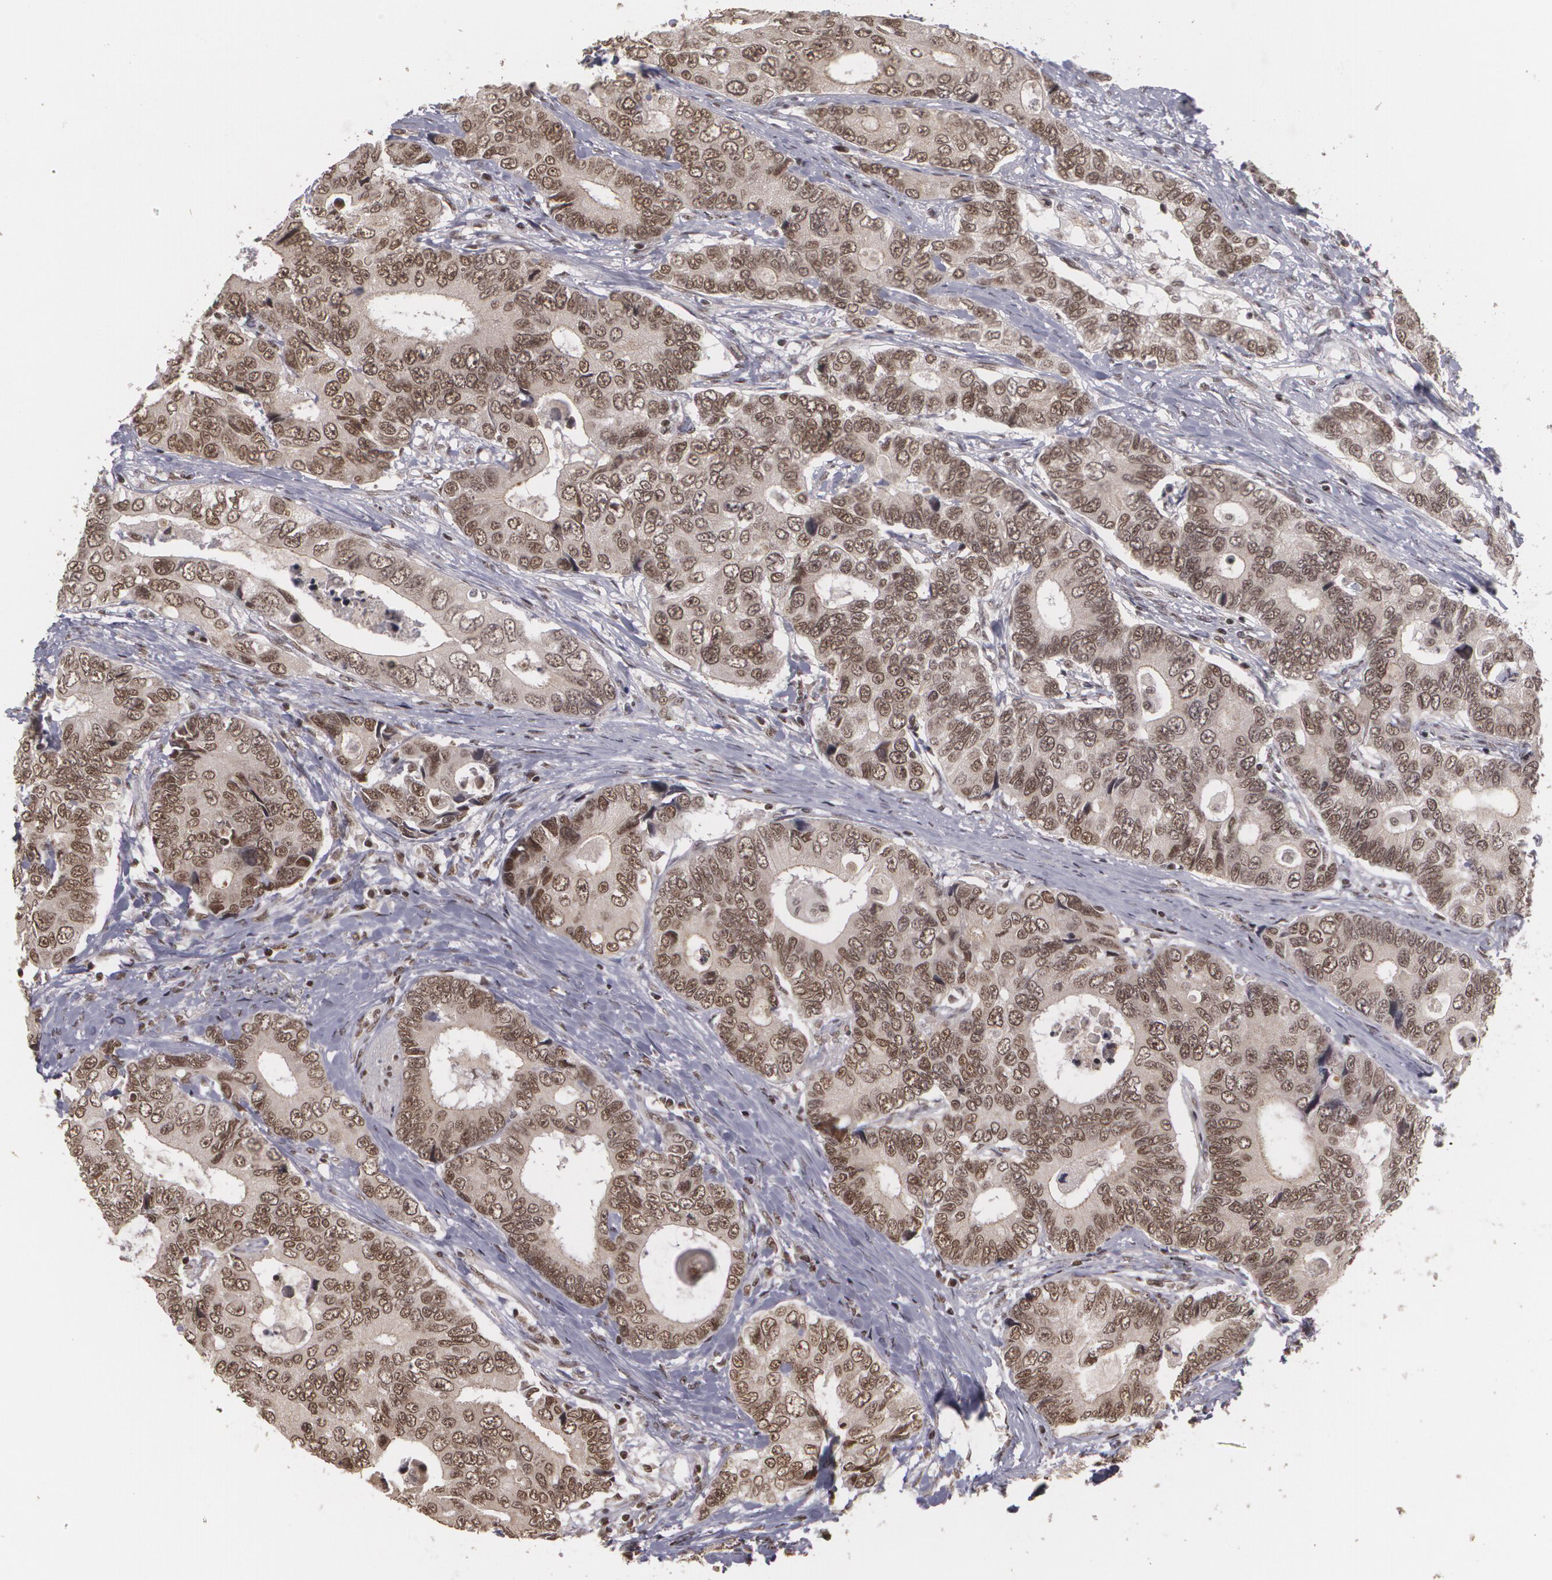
{"staining": {"intensity": "strong", "quantity": ">75%", "location": "nuclear"}, "tissue": "colorectal cancer", "cell_type": "Tumor cells", "image_type": "cancer", "snomed": [{"axis": "morphology", "description": "Adenocarcinoma, NOS"}, {"axis": "topography", "description": "Rectum"}], "caption": "Immunohistochemistry image of adenocarcinoma (colorectal) stained for a protein (brown), which demonstrates high levels of strong nuclear expression in about >75% of tumor cells.", "gene": "RXRB", "patient": {"sex": "female", "age": 67}}